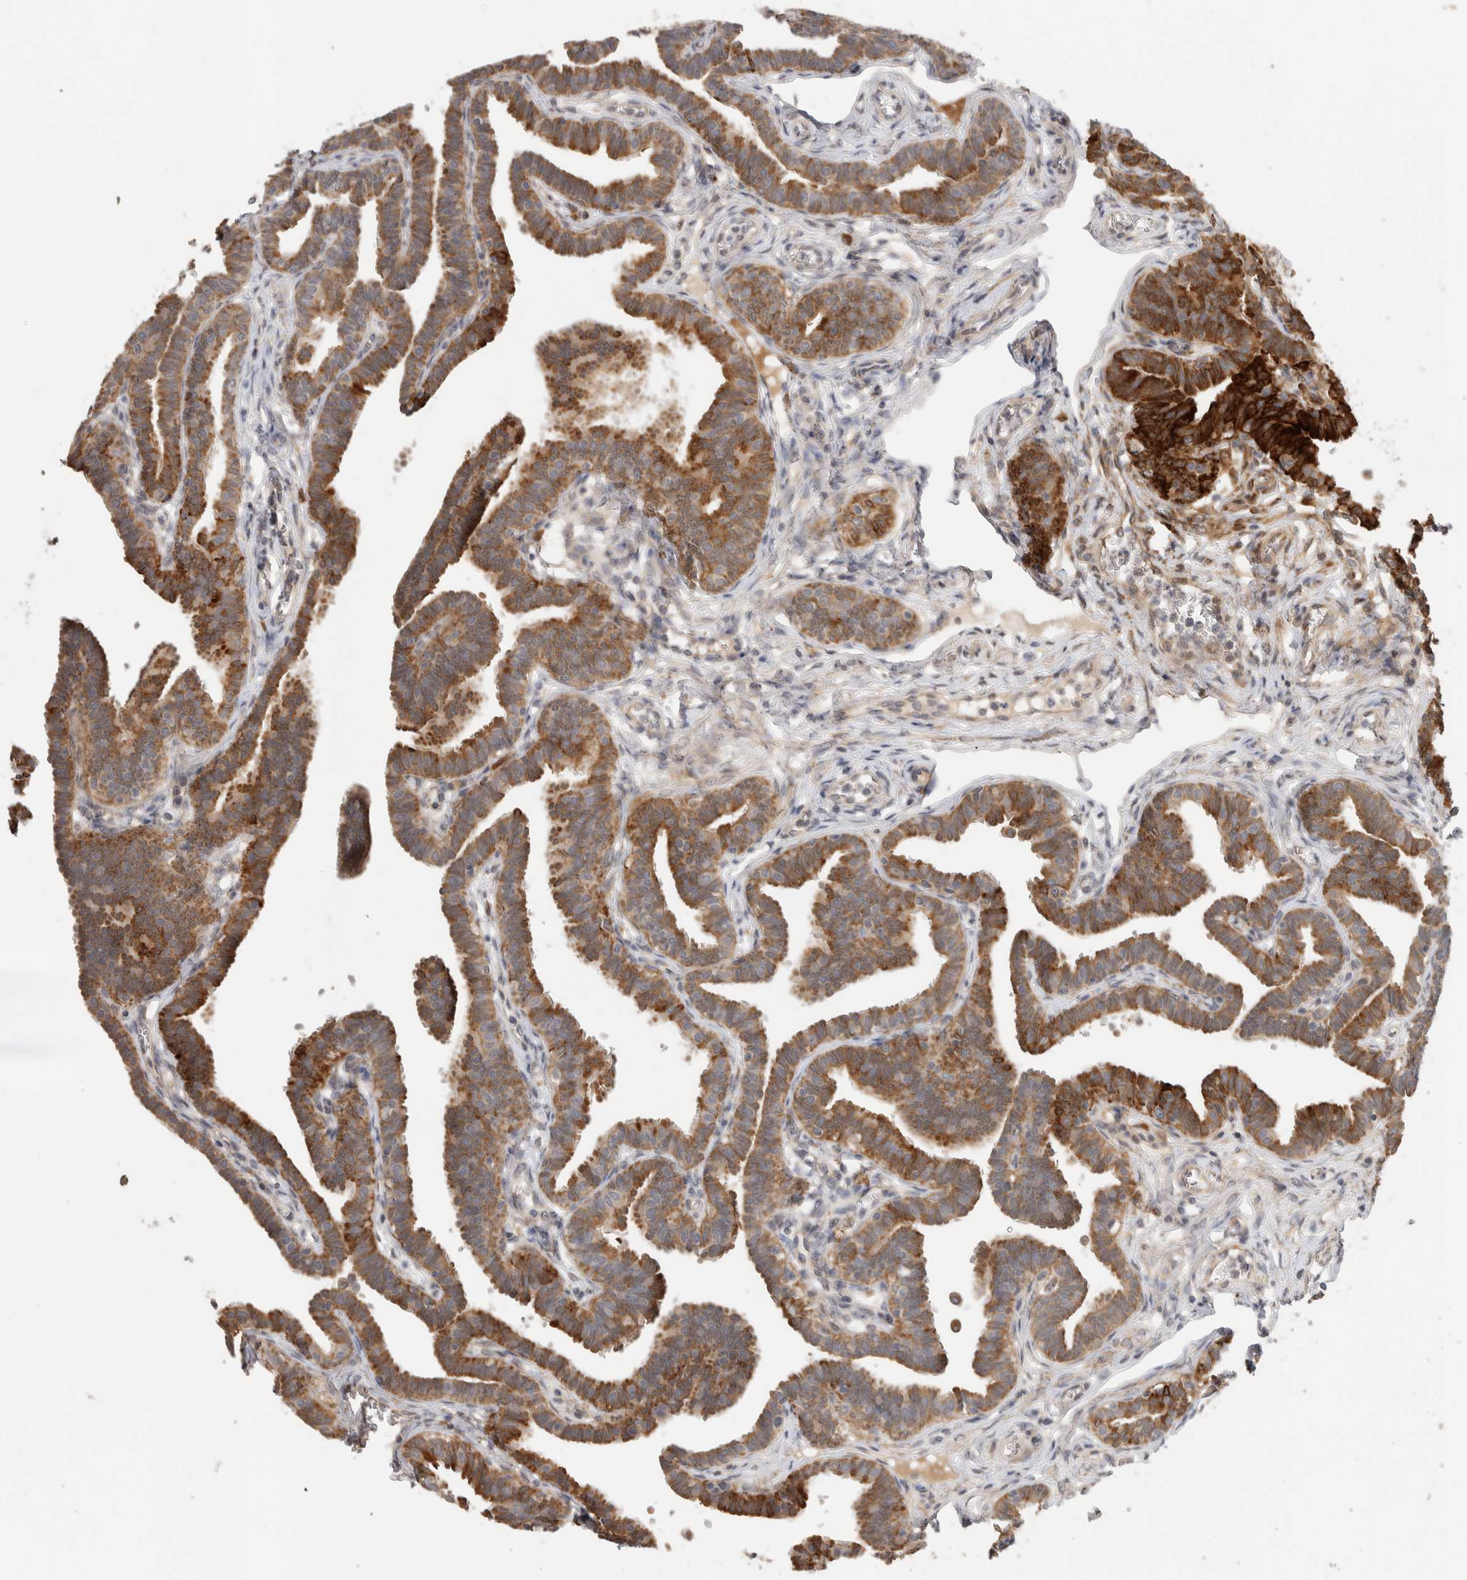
{"staining": {"intensity": "strong", "quantity": ">75%", "location": "cytoplasmic/membranous"}, "tissue": "fallopian tube", "cell_type": "Glandular cells", "image_type": "normal", "snomed": [{"axis": "morphology", "description": "Normal tissue, NOS"}, {"axis": "topography", "description": "Fallopian tube"}, {"axis": "topography", "description": "Ovary"}], "caption": "Immunohistochemical staining of normal human fallopian tube exhibits >75% levels of strong cytoplasmic/membranous protein positivity in about >75% of glandular cells. (DAB = brown stain, brightfield microscopy at high magnification).", "gene": "APOL2", "patient": {"sex": "female", "age": 23}}